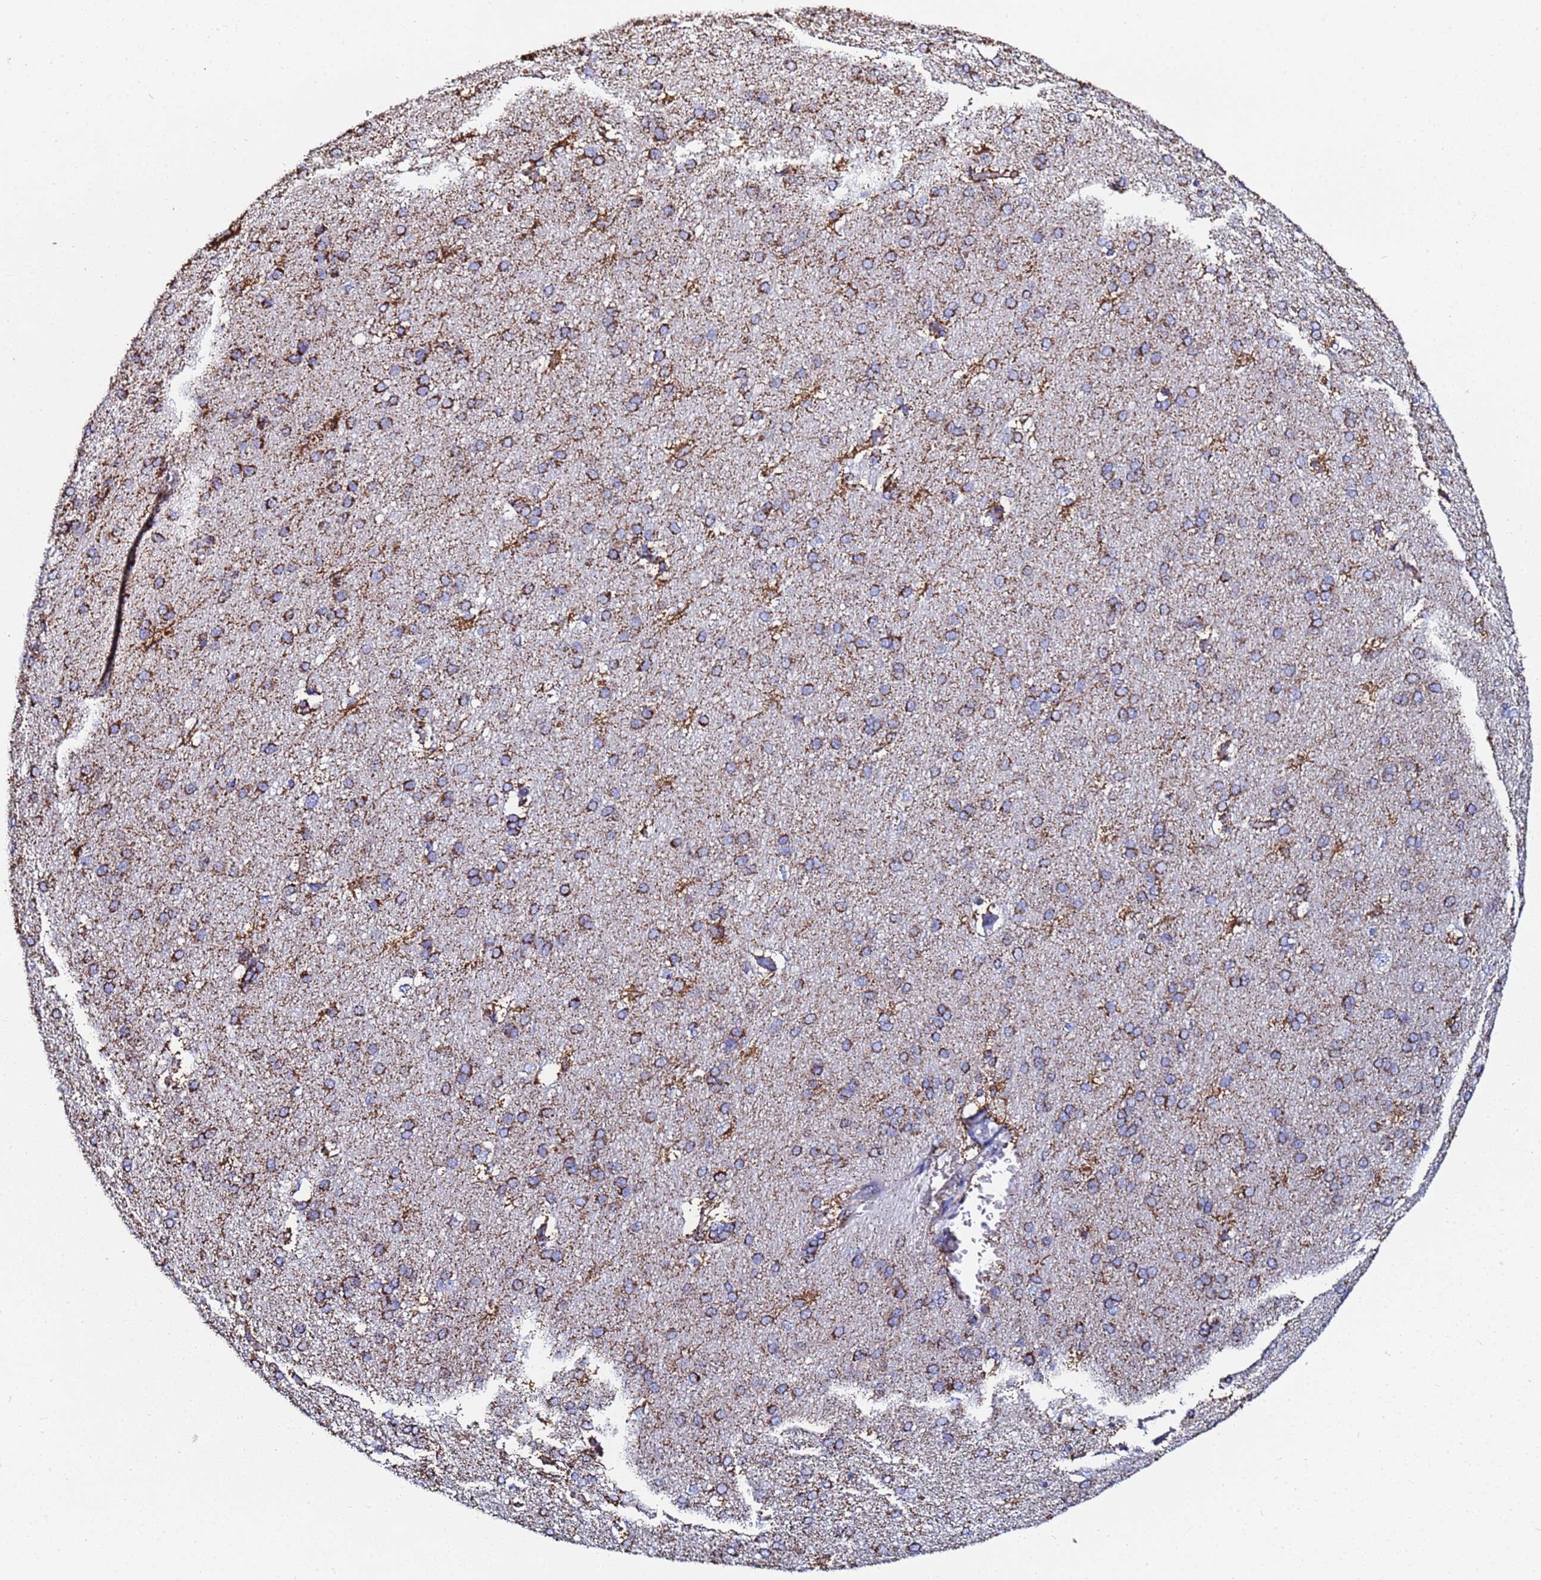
{"staining": {"intensity": "strong", "quantity": ">75%", "location": "cytoplasmic/membranous"}, "tissue": "cerebral cortex", "cell_type": "Endothelial cells", "image_type": "normal", "snomed": [{"axis": "morphology", "description": "Normal tissue, NOS"}, {"axis": "topography", "description": "Cerebral cortex"}], "caption": "Immunohistochemistry image of benign human cerebral cortex stained for a protein (brown), which displays high levels of strong cytoplasmic/membranous expression in approximately >75% of endothelial cells.", "gene": "GLUD1", "patient": {"sex": "male", "age": 62}}